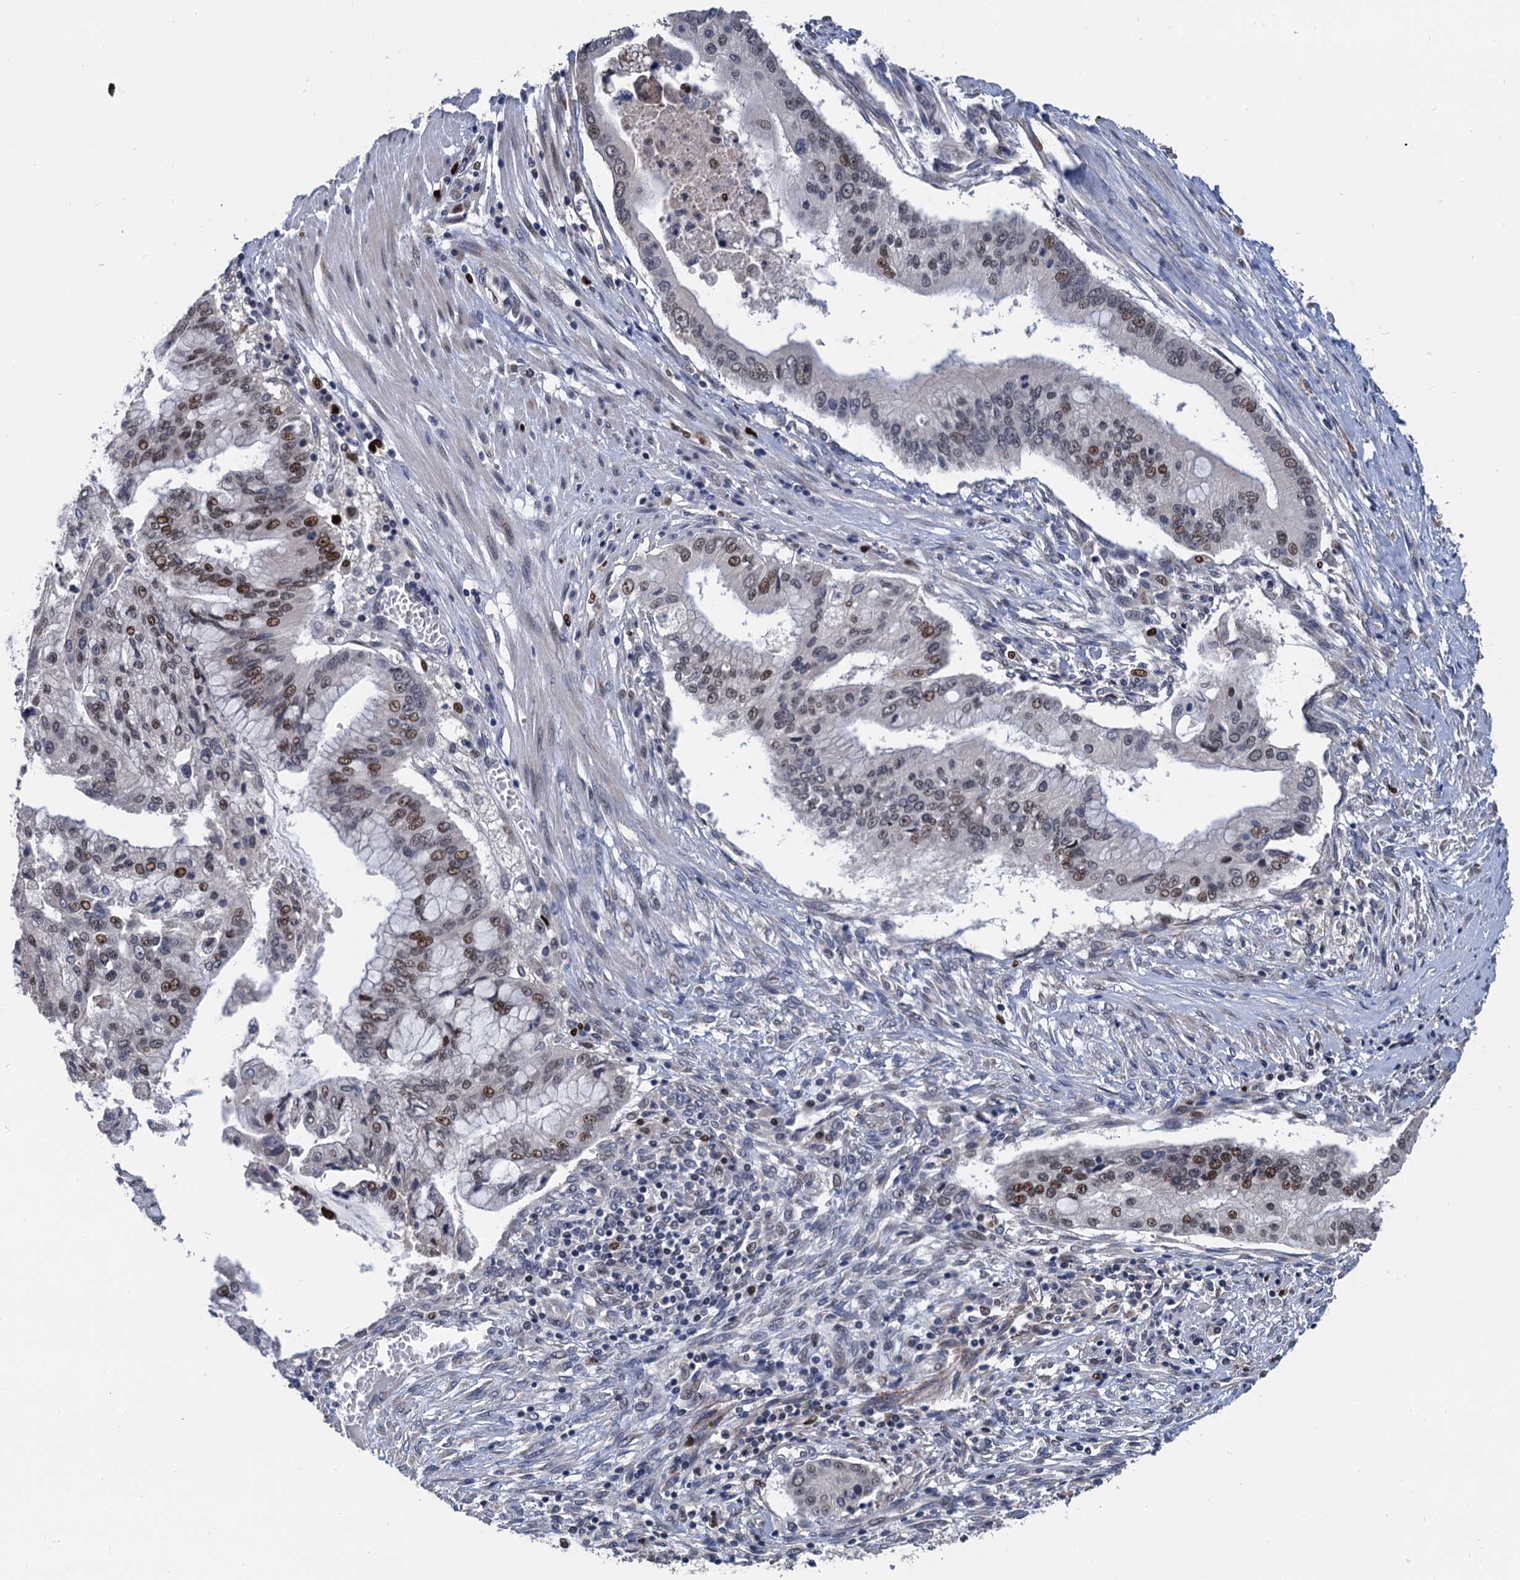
{"staining": {"intensity": "moderate", "quantity": "25%-75%", "location": "nuclear"}, "tissue": "pancreatic cancer", "cell_type": "Tumor cells", "image_type": "cancer", "snomed": [{"axis": "morphology", "description": "Adenocarcinoma, NOS"}, {"axis": "topography", "description": "Pancreas"}], "caption": "Immunohistochemistry (IHC) micrograph of pancreatic adenocarcinoma stained for a protein (brown), which reveals medium levels of moderate nuclear expression in about 25%-75% of tumor cells.", "gene": "TSEN34", "patient": {"sex": "male", "age": 46}}